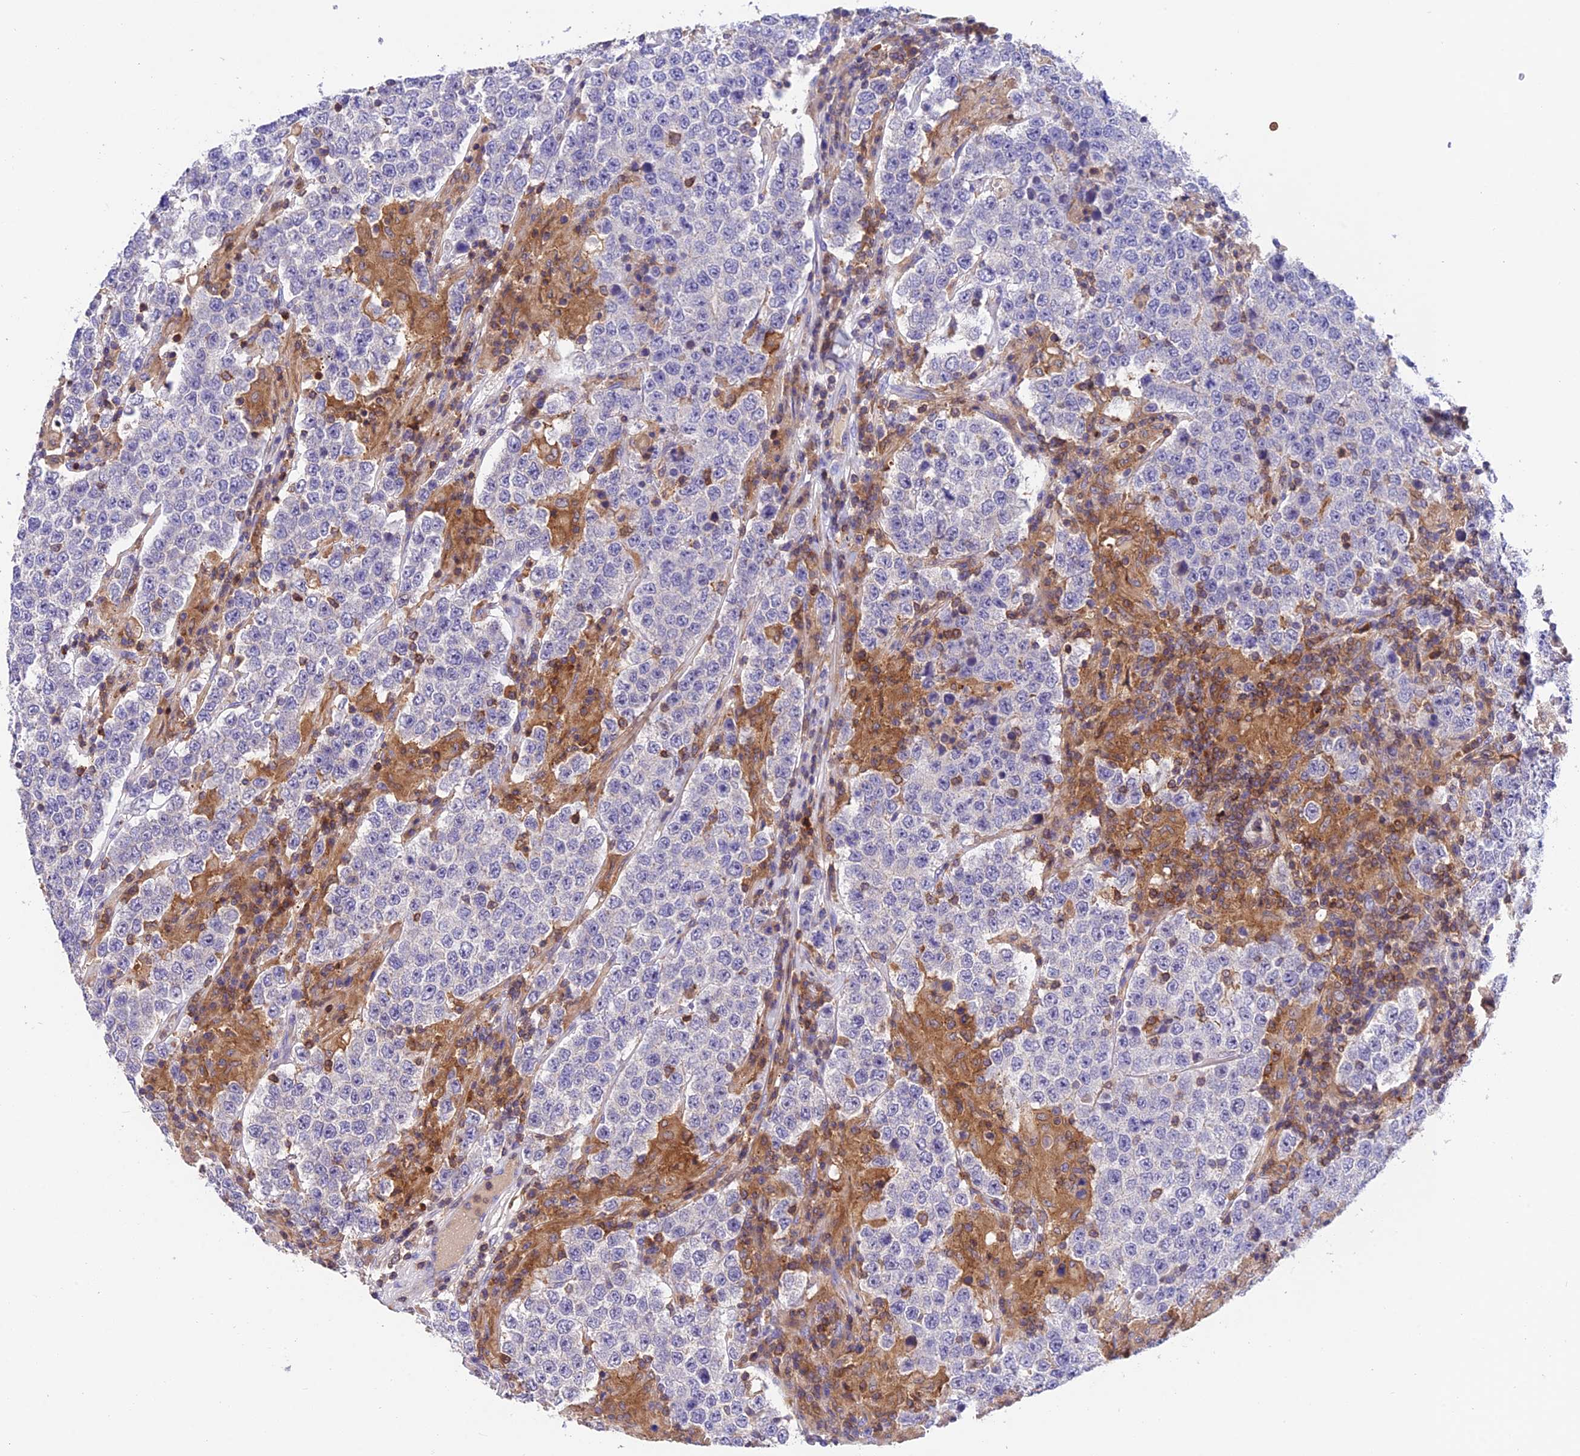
{"staining": {"intensity": "negative", "quantity": "none", "location": "none"}, "tissue": "testis cancer", "cell_type": "Tumor cells", "image_type": "cancer", "snomed": [{"axis": "morphology", "description": "Normal tissue, NOS"}, {"axis": "morphology", "description": "Urothelial carcinoma, High grade"}, {"axis": "morphology", "description": "Seminoma, NOS"}, {"axis": "morphology", "description": "Carcinoma, Embryonal, NOS"}, {"axis": "topography", "description": "Urinary bladder"}, {"axis": "topography", "description": "Testis"}], "caption": "The histopathology image exhibits no staining of tumor cells in testis cancer. (Brightfield microscopy of DAB immunohistochemistry (IHC) at high magnification).", "gene": "LPXN", "patient": {"sex": "male", "age": 41}}